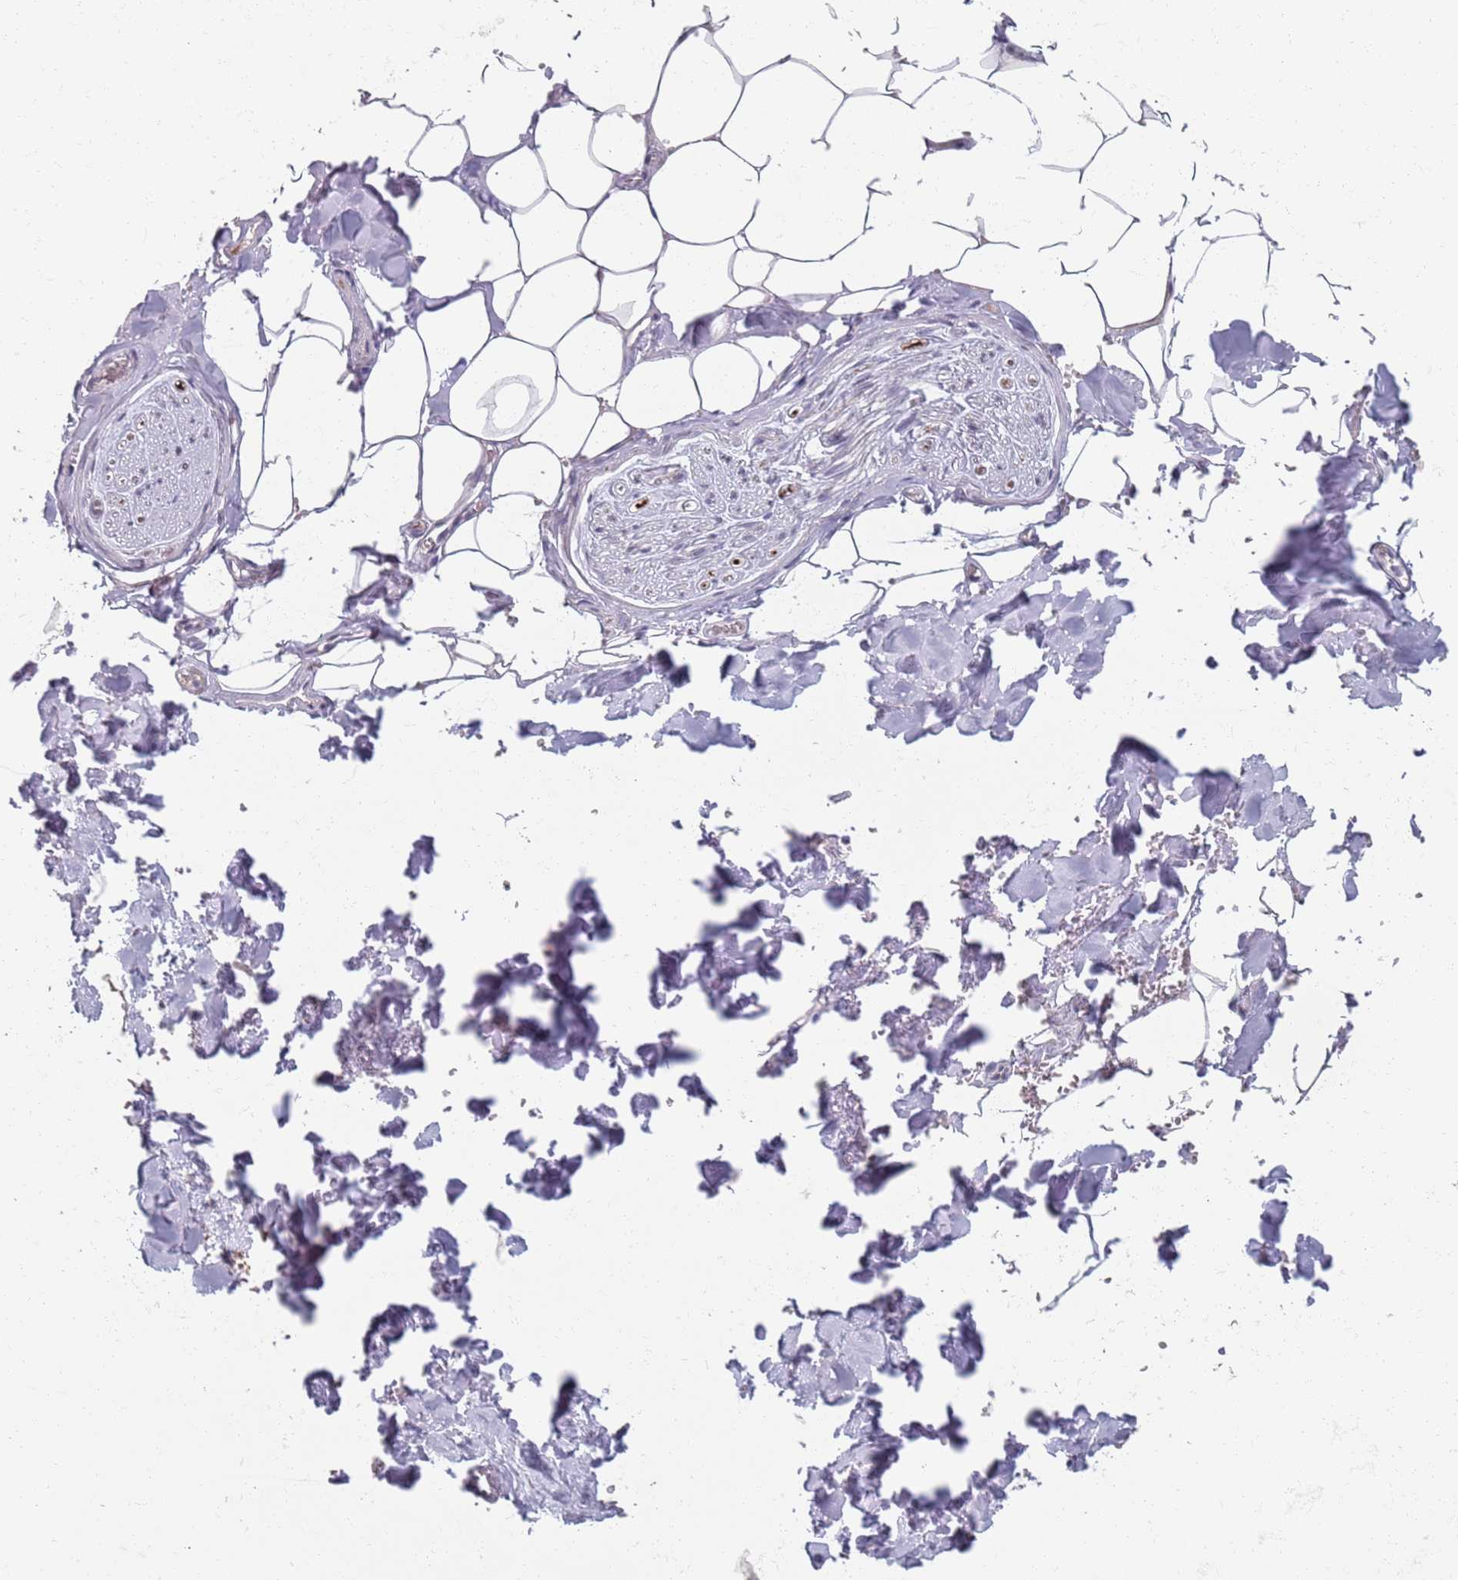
{"staining": {"intensity": "negative", "quantity": "none", "location": "none"}, "tissue": "adipose tissue", "cell_type": "Adipocytes", "image_type": "normal", "snomed": [{"axis": "morphology", "description": "Normal tissue, NOS"}, {"axis": "topography", "description": "Salivary gland"}, {"axis": "topography", "description": "Peripheral nerve tissue"}], "caption": "A high-resolution histopathology image shows IHC staining of unremarkable adipose tissue, which reveals no significant expression in adipocytes.", "gene": "SAMD1", "patient": {"sex": "male", "age": 38}}